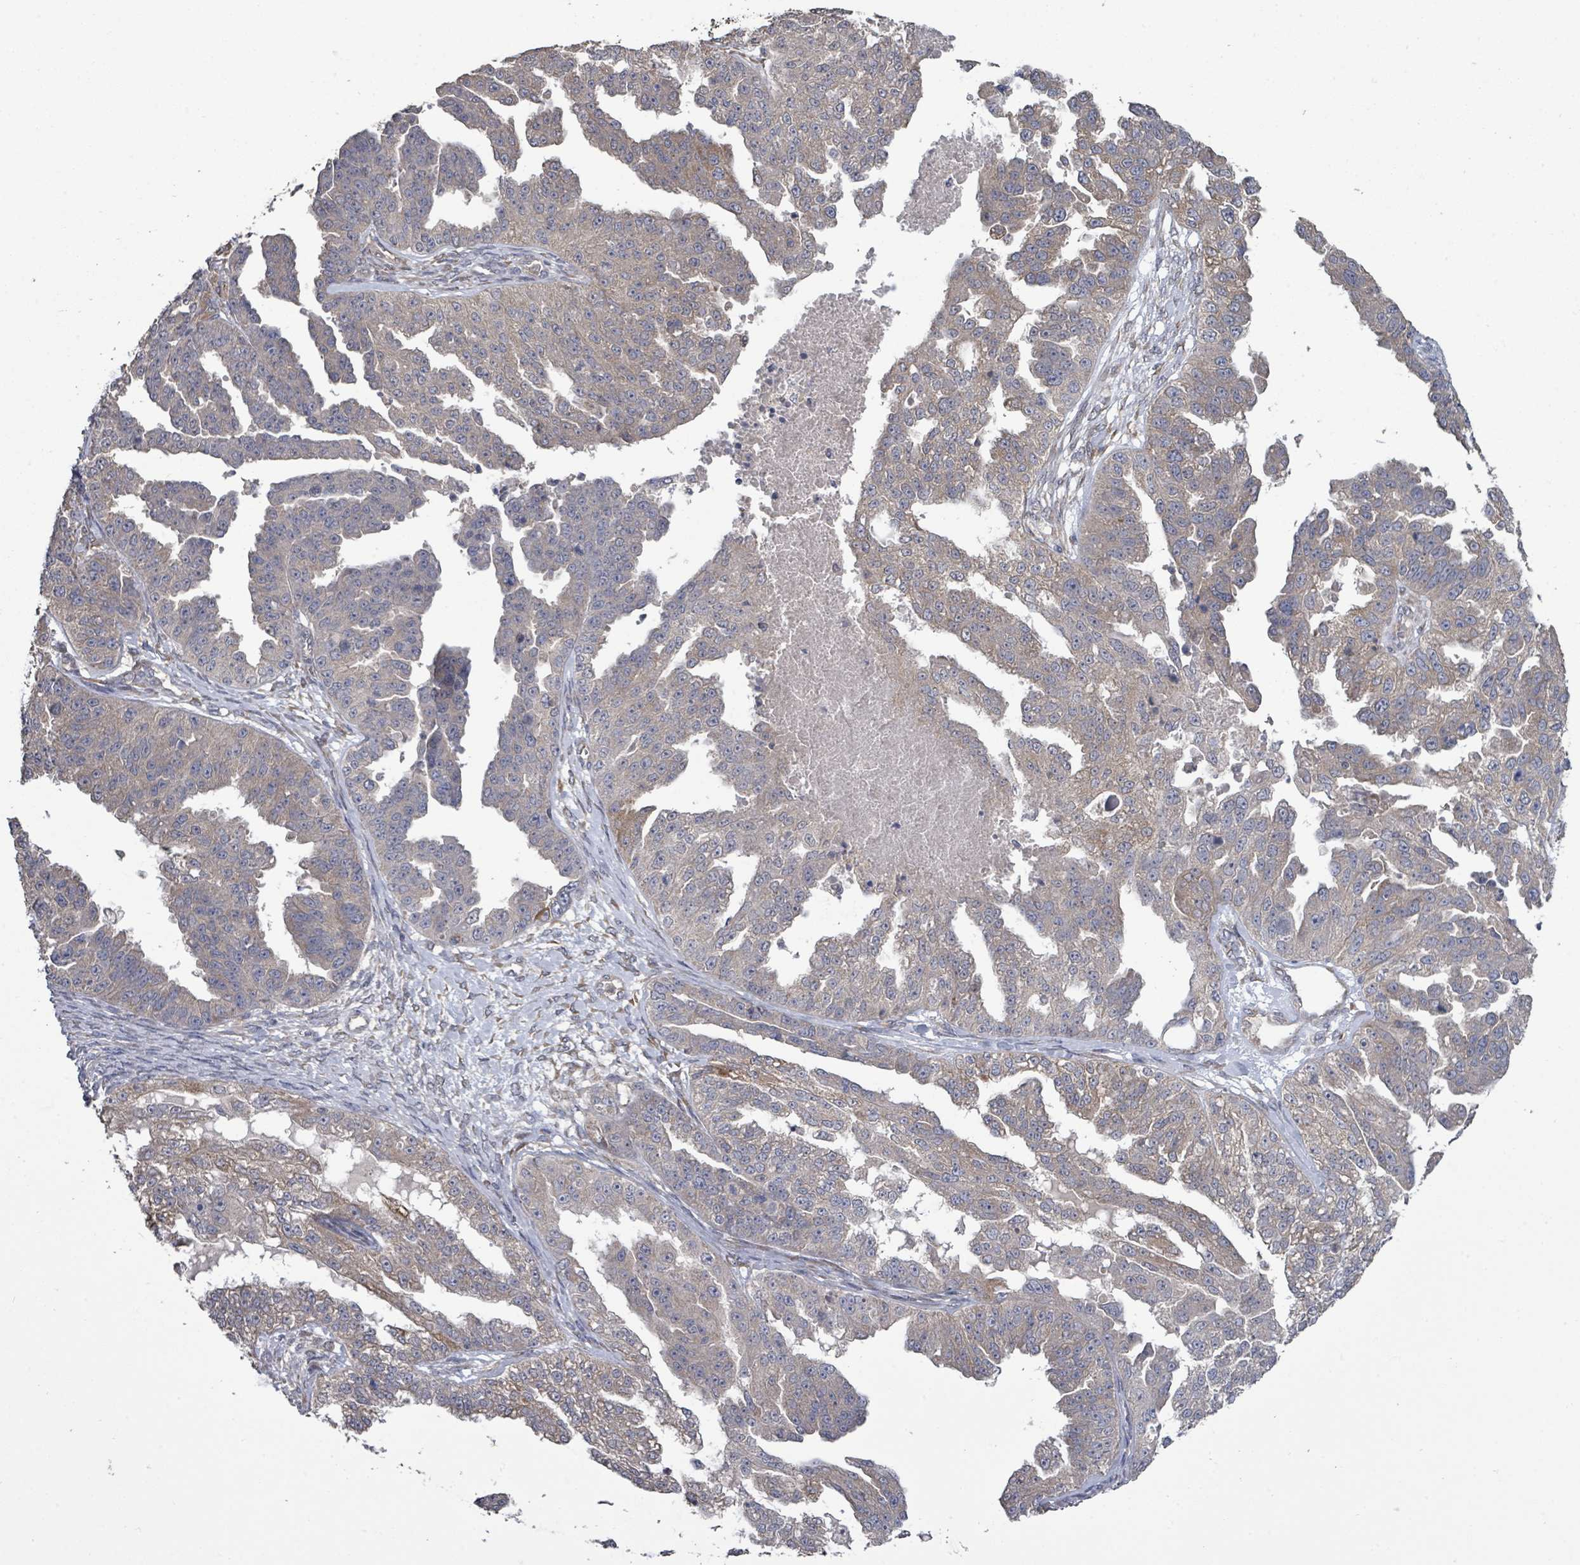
{"staining": {"intensity": "negative", "quantity": "none", "location": "none"}, "tissue": "ovarian cancer", "cell_type": "Tumor cells", "image_type": "cancer", "snomed": [{"axis": "morphology", "description": "Cystadenocarcinoma, serous, NOS"}, {"axis": "topography", "description": "Ovary"}], "caption": "This is an IHC micrograph of human ovarian cancer. There is no positivity in tumor cells.", "gene": "SLC9A7", "patient": {"sex": "female", "age": 58}}